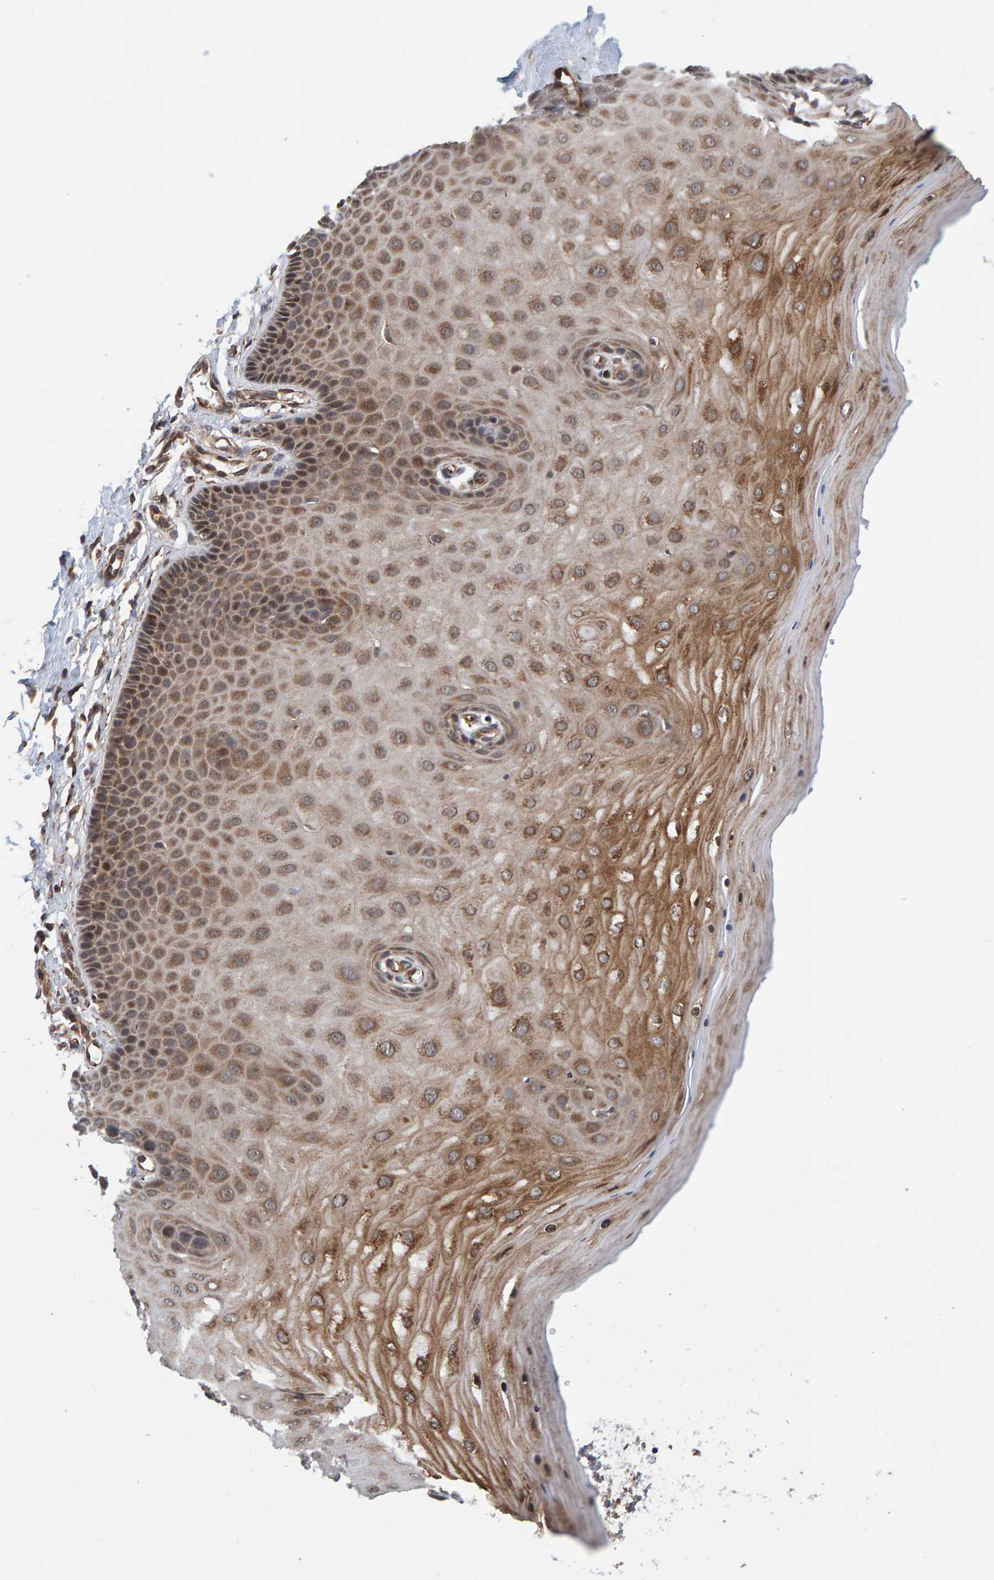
{"staining": {"intensity": "moderate", "quantity": ">75%", "location": "cytoplasmic/membranous"}, "tissue": "cervix", "cell_type": "Glandular cells", "image_type": "normal", "snomed": [{"axis": "morphology", "description": "Normal tissue, NOS"}, {"axis": "topography", "description": "Cervix"}], "caption": "A medium amount of moderate cytoplasmic/membranous positivity is present in about >75% of glandular cells in unremarkable cervix.", "gene": "SCRN2", "patient": {"sex": "female", "age": 55}}